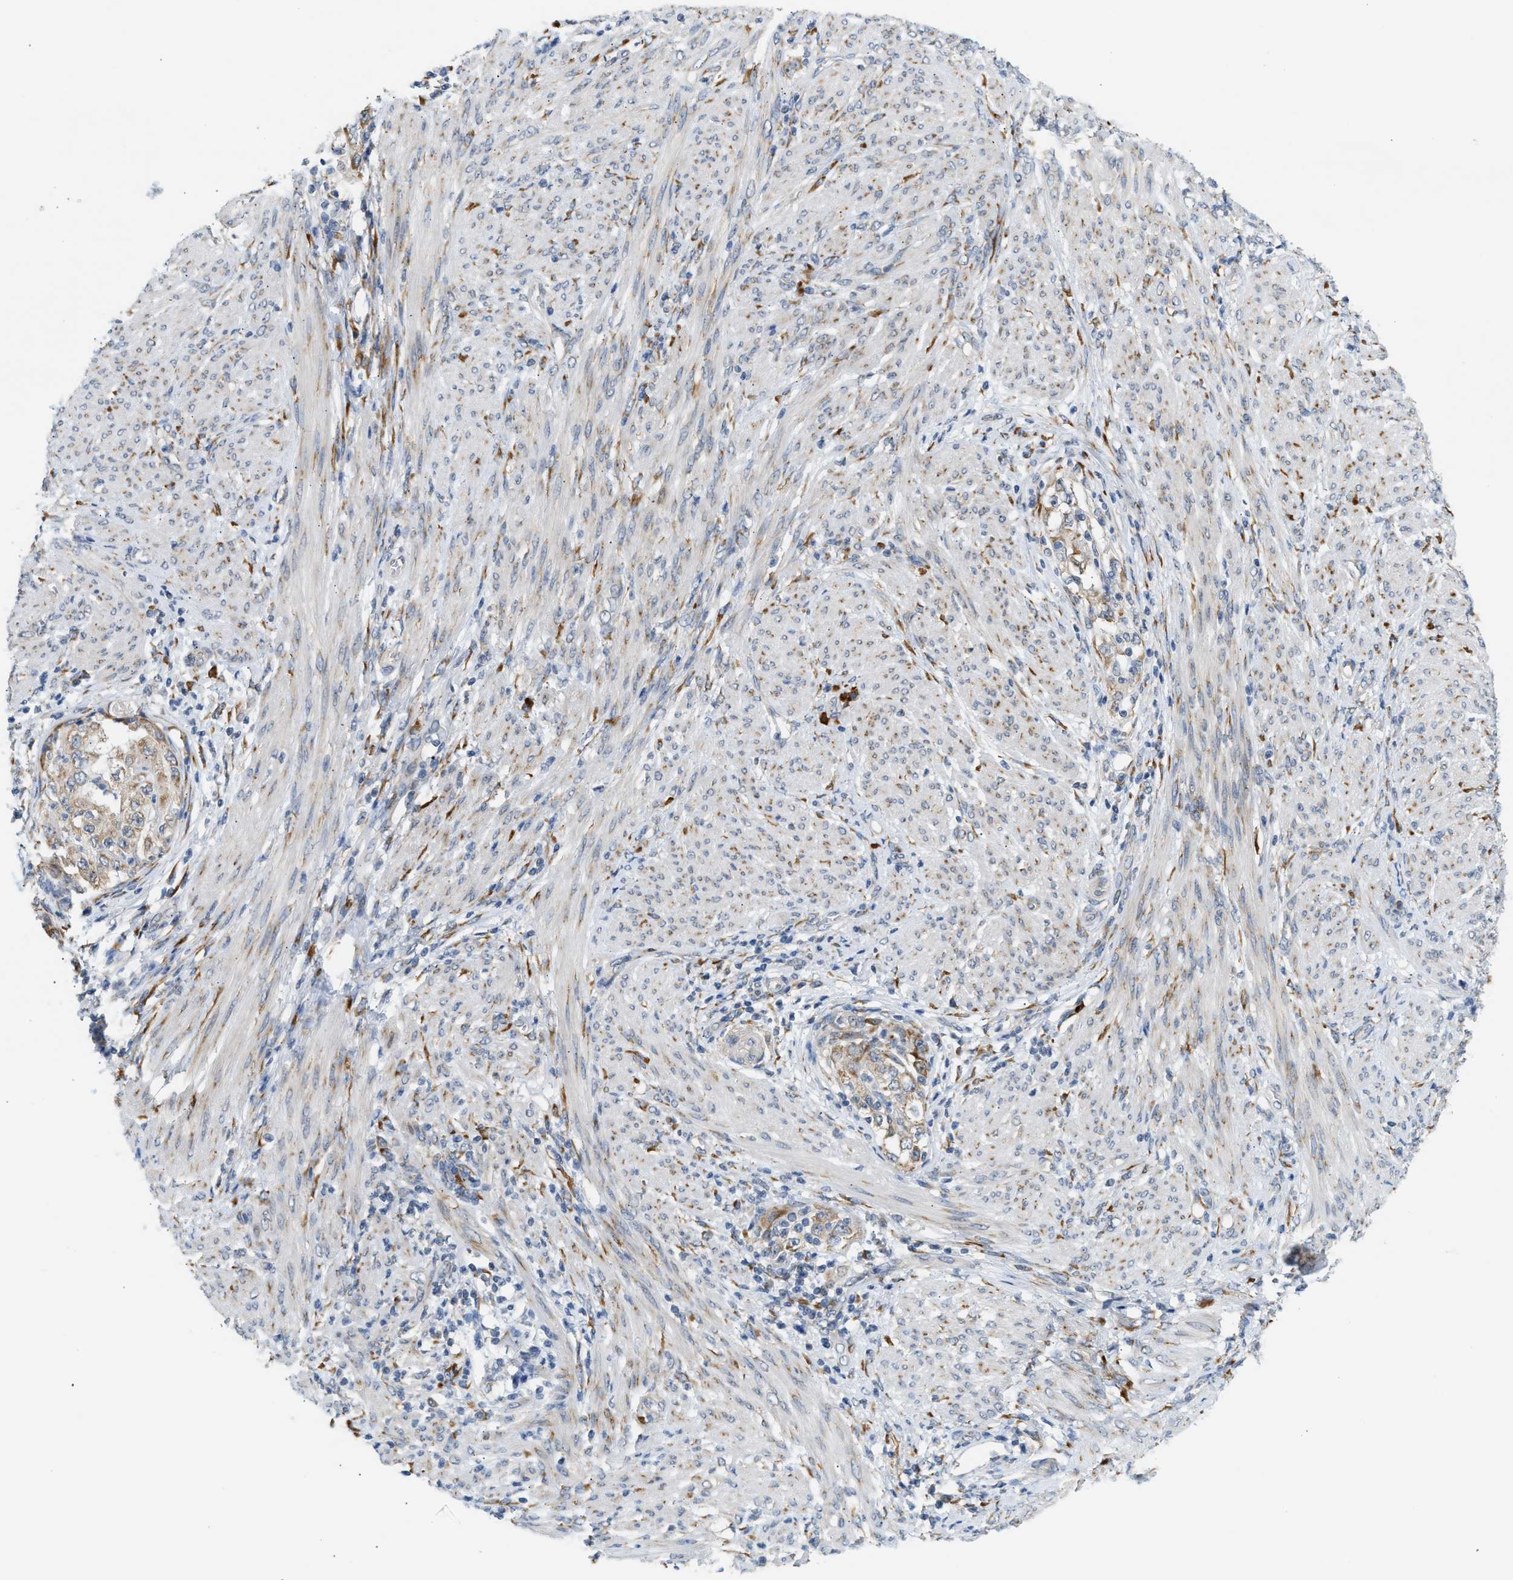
{"staining": {"intensity": "moderate", "quantity": "25%-75%", "location": "cytoplasmic/membranous"}, "tissue": "endometrial cancer", "cell_type": "Tumor cells", "image_type": "cancer", "snomed": [{"axis": "morphology", "description": "Adenocarcinoma, NOS"}, {"axis": "topography", "description": "Endometrium"}], "caption": "A micrograph of human endometrial cancer stained for a protein shows moderate cytoplasmic/membranous brown staining in tumor cells.", "gene": "KCNC2", "patient": {"sex": "female", "age": 85}}